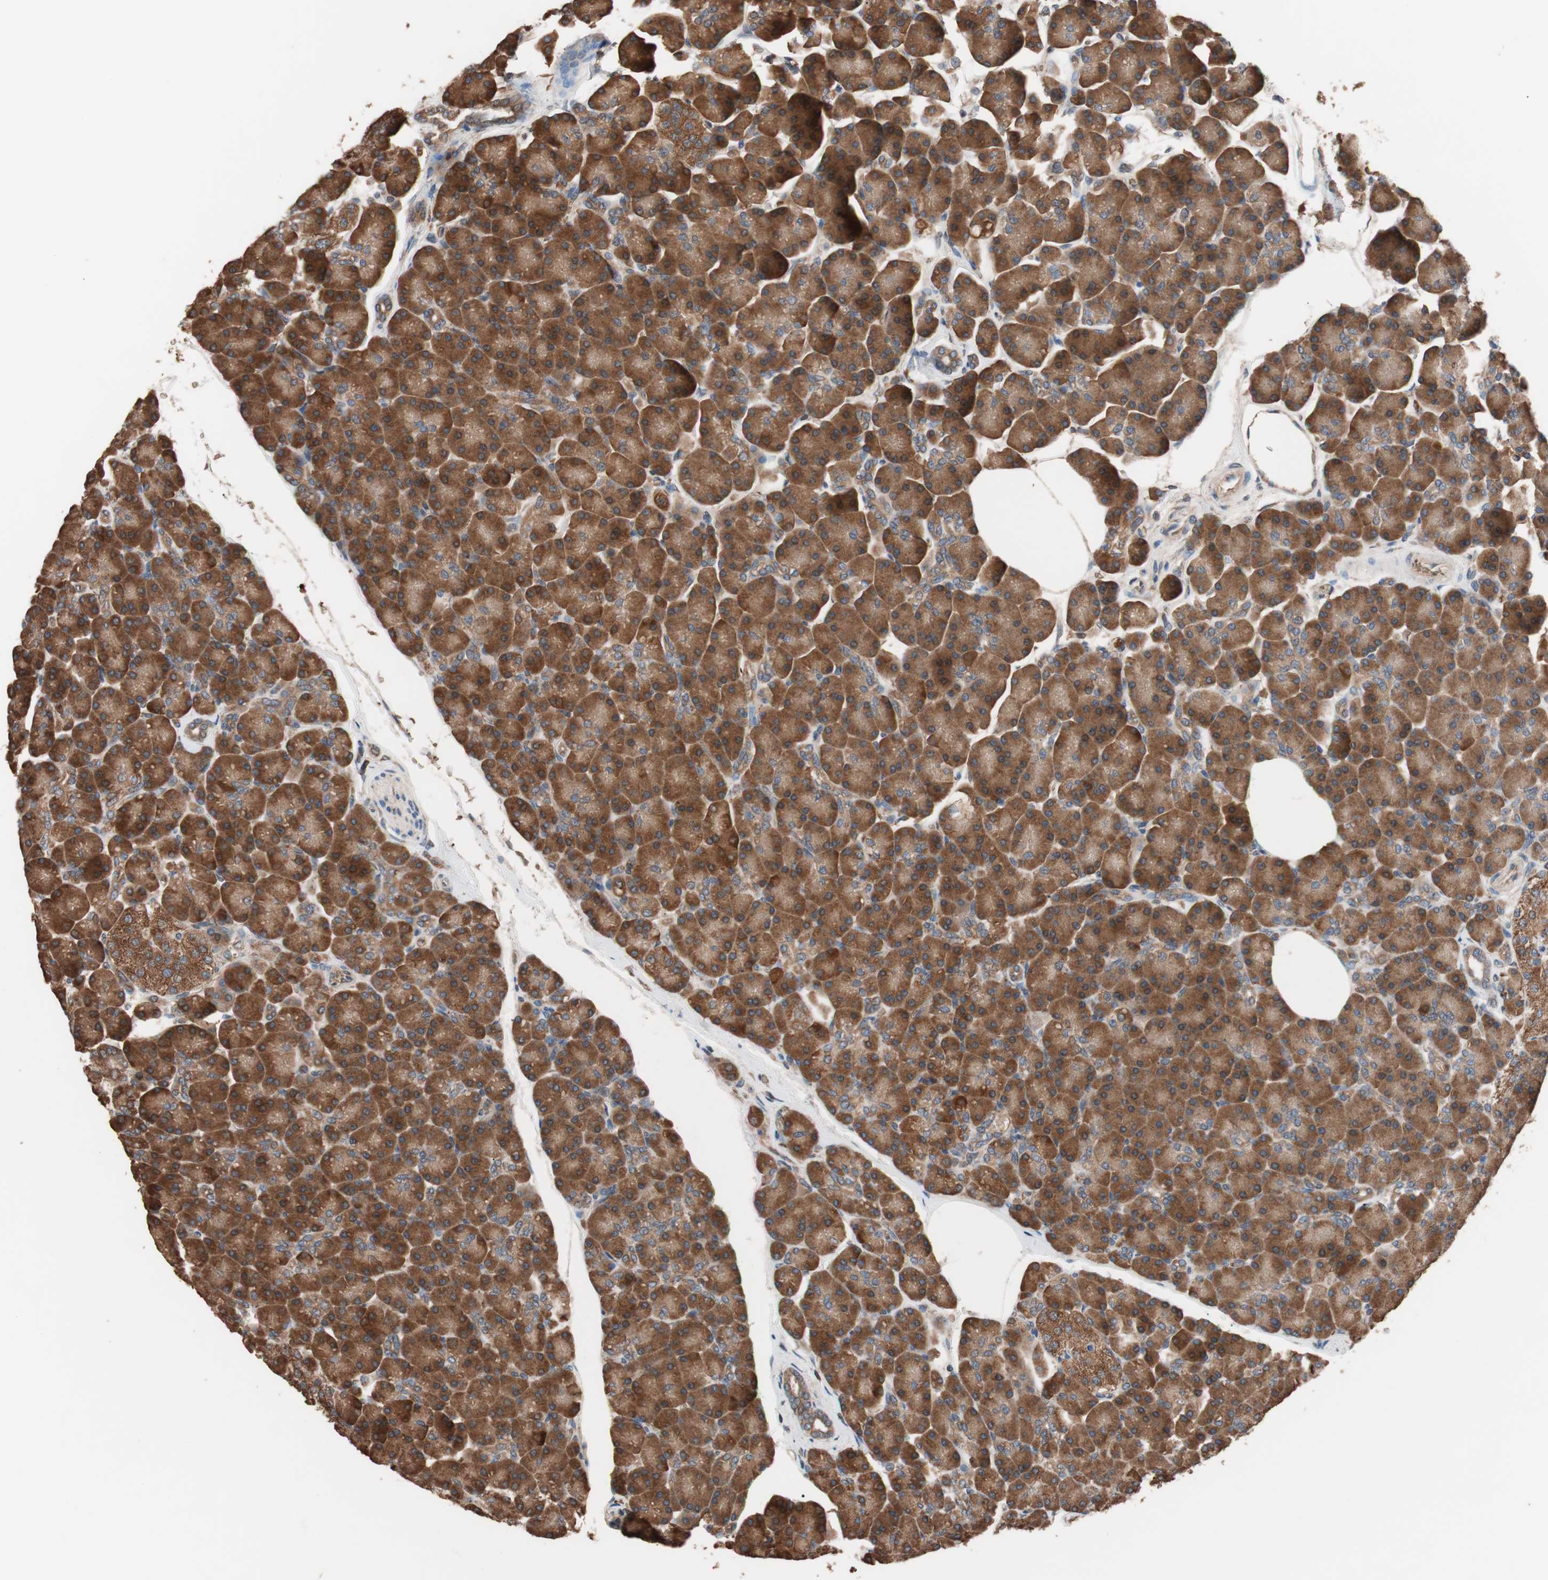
{"staining": {"intensity": "strong", "quantity": ">75%", "location": "cytoplasmic/membranous"}, "tissue": "pancreas", "cell_type": "Exocrine glandular cells", "image_type": "normal", "snomed": [{"axis": "morphology", "description": "Normal tissue, NOS"}, {"axis": "topography", "description": "Pancreas"}], "caption": "Approximately >75% of exocrine glandular cells in unremarkable human pancreas demonstrate strong cytoplasmic/membranous protein positivity as visualized by brown immunohistochemical staining.", "gene": "GLYCTK", "patient": {"sex": "female", "age": 43}}